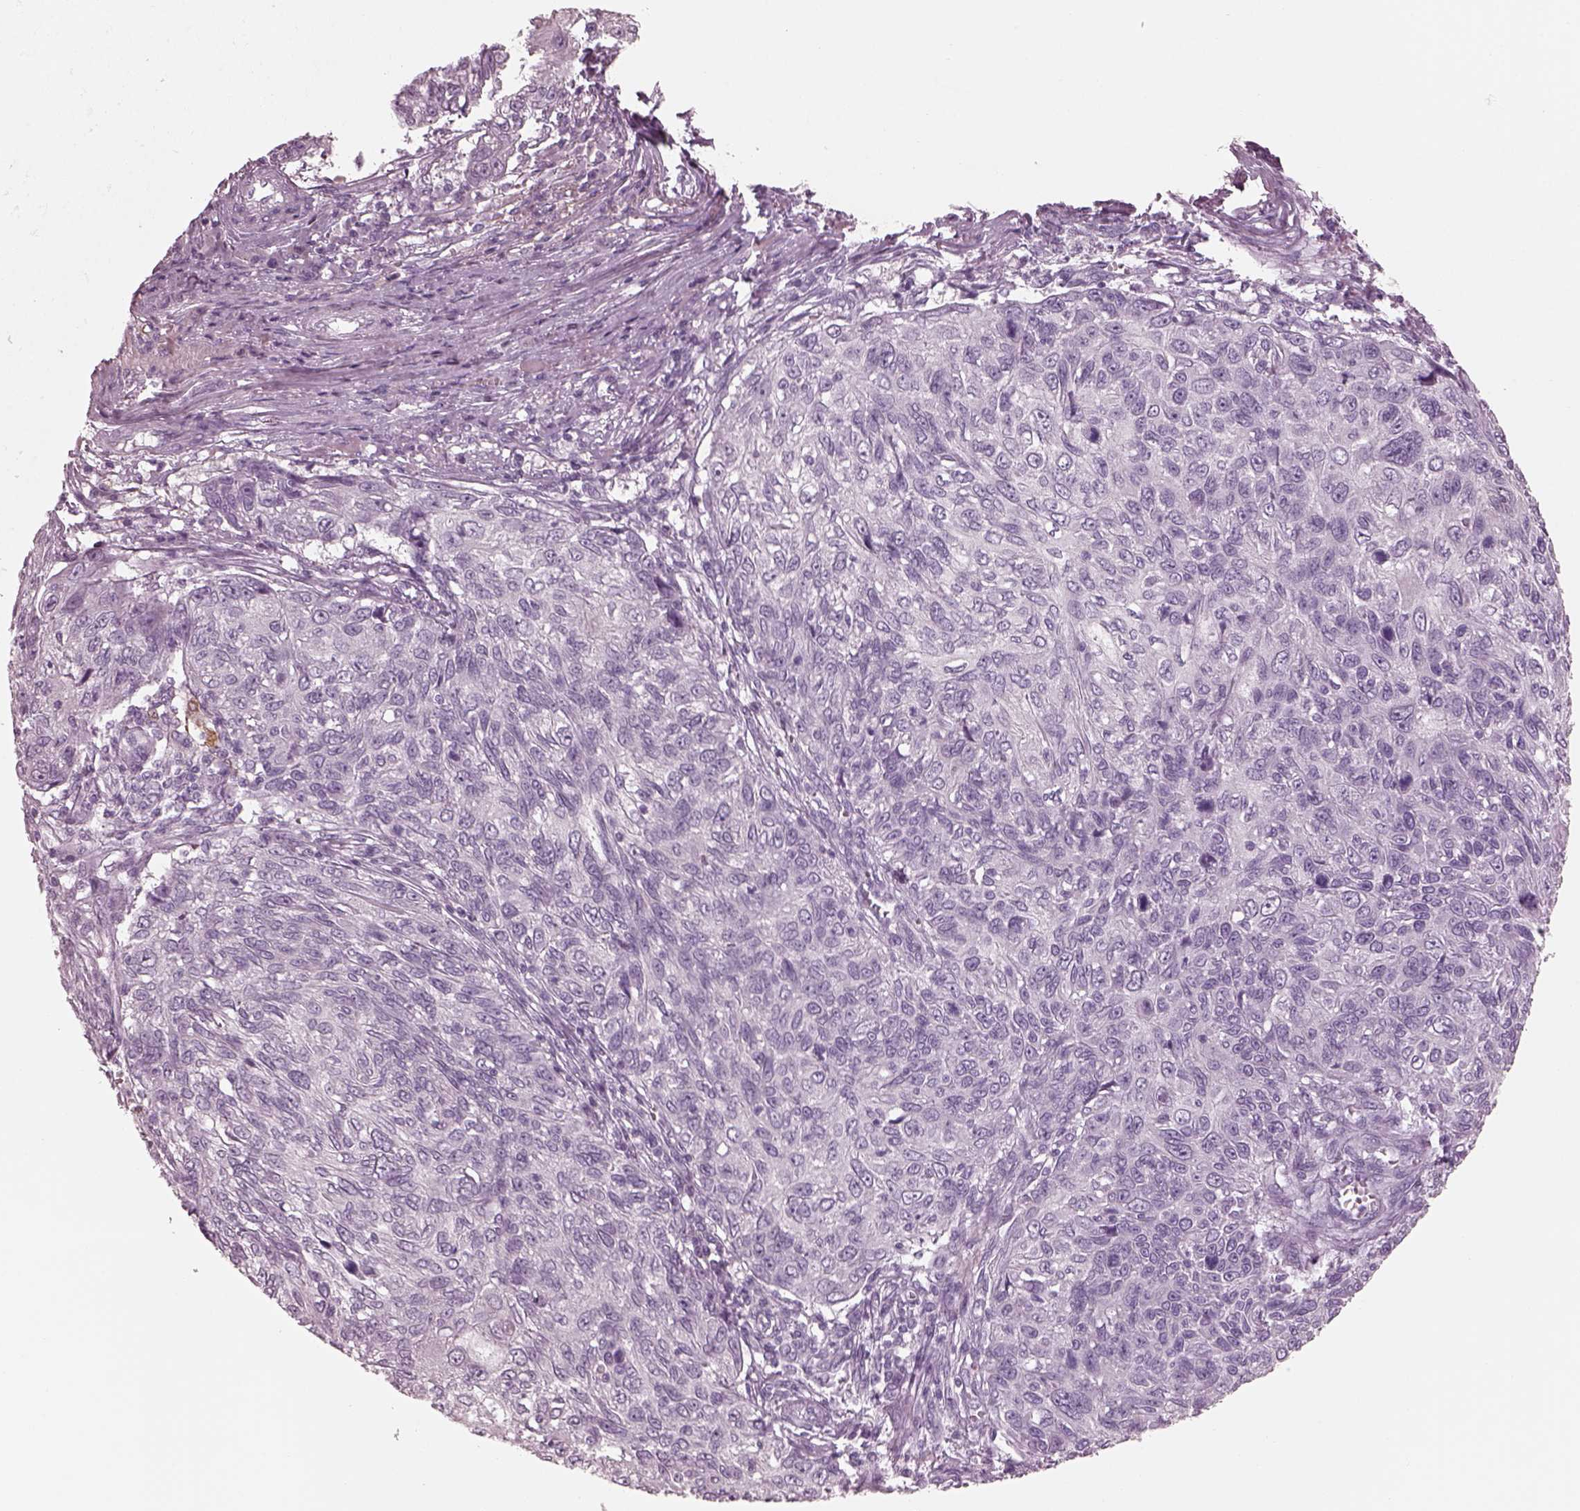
{"staining": {"intensity": "negative", "quantity": "none", "location": "none"}, "tissue": "skin cancer", "cell_type": "Tumor cells", "image_type": "cancer", "snomed": [{"axis": "morphology", "description": "Squamous cell carcinoma, NOS"}, {"axis": "topography", "description": "Skin"}], "caption": "A micrograph of human skin cancer is negative for staining in tumor cells.", "gene": "C2orf81", "patient": {"sex": "male", "age": 92}}